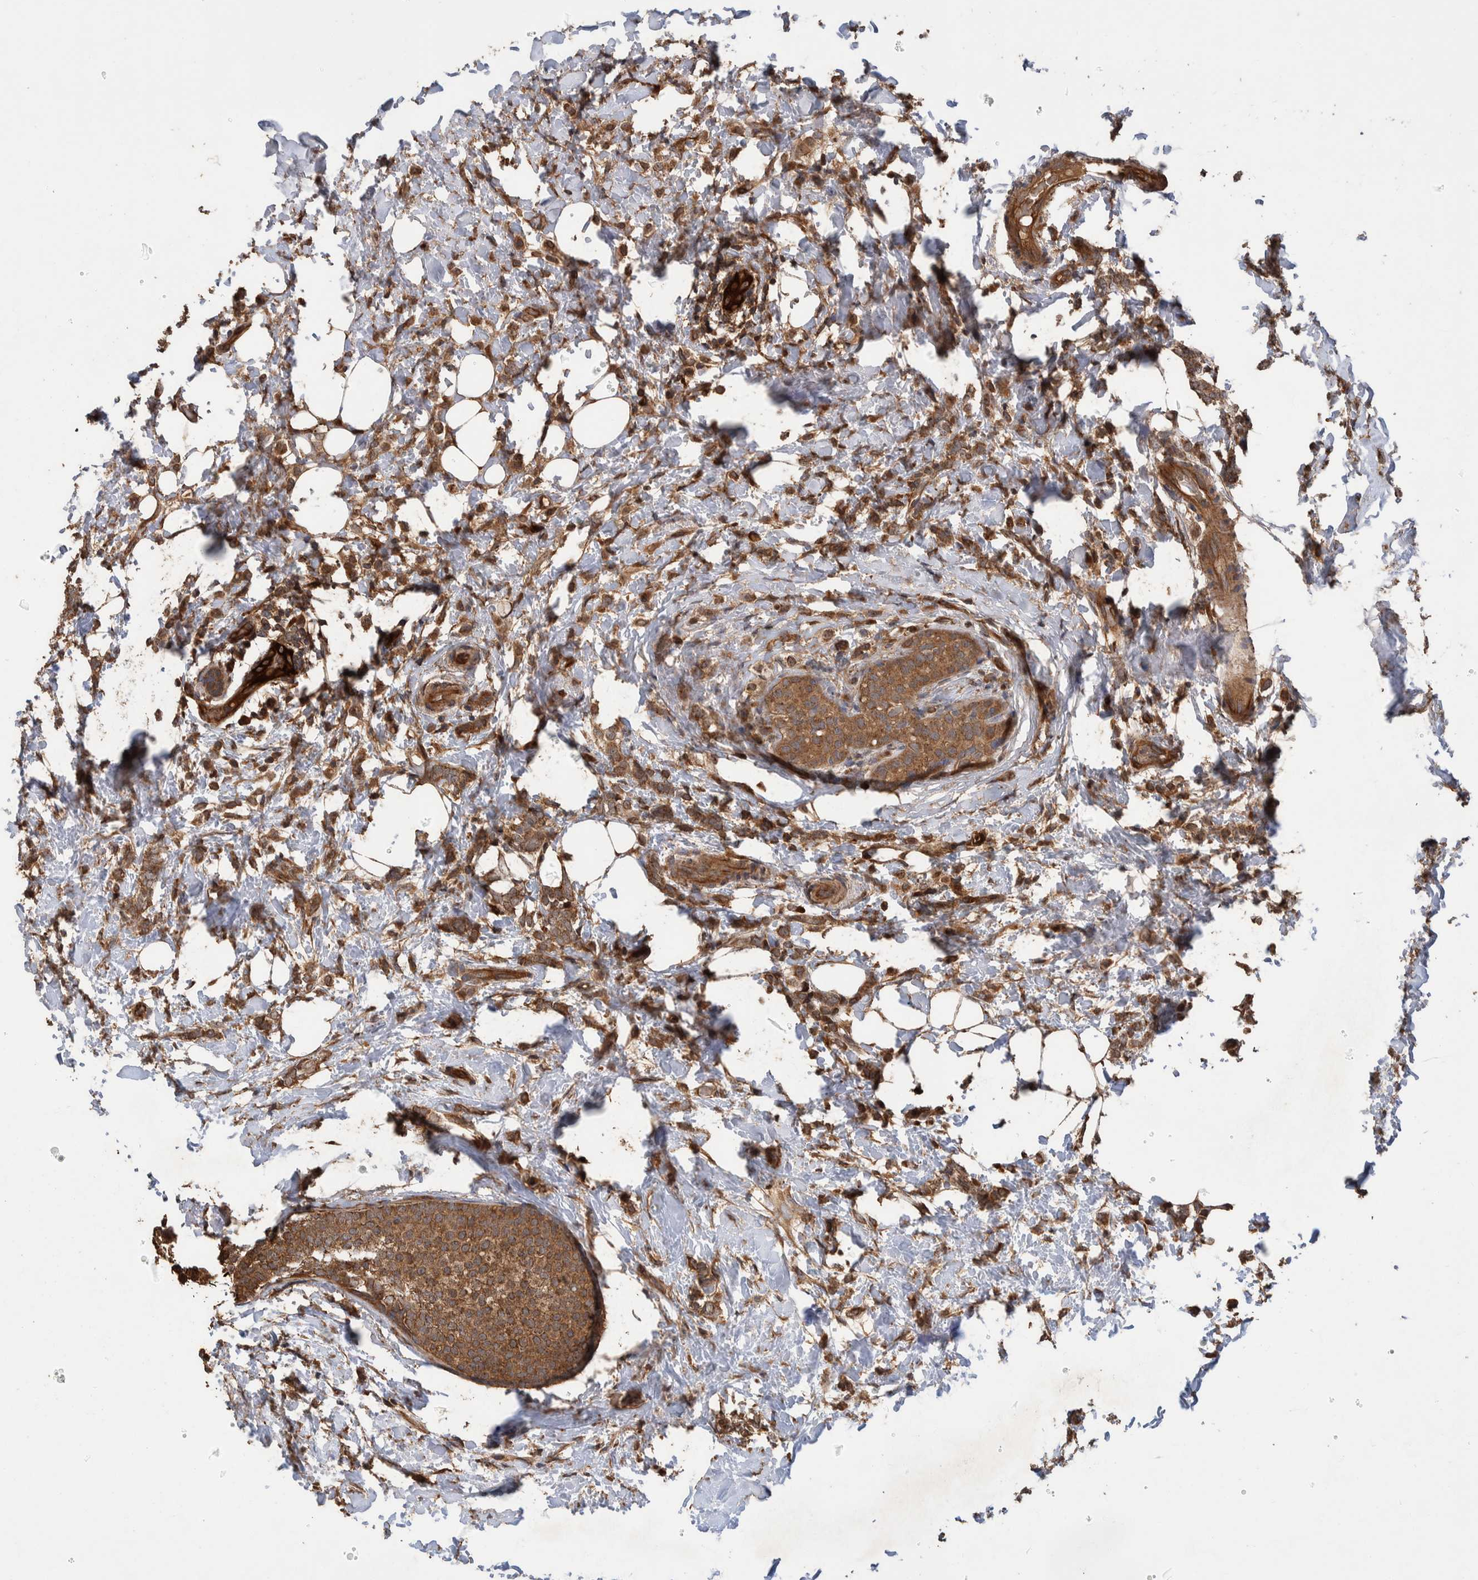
{"staining": {"intensity": "moderate", "quantity": ">75%", "location": "cytoplasmic/membranous"}, "tissue": "breast cancer", "cell_type": "Tumor cells", "image_type": "cancer", "snomed": [{"axis": "morphology", "description": "Lobular carcinoma"}, {"axis": "topography", "description": "Breast"}], "caption": "Immunohistochemical staining of breast lobular carcinoma shows medium levels of moderate cytoplasmic/membranous expression in approximately >75% of tumor cells.", "gene": "TRIM16", "patient": {"sex": "female", "age": 50}}